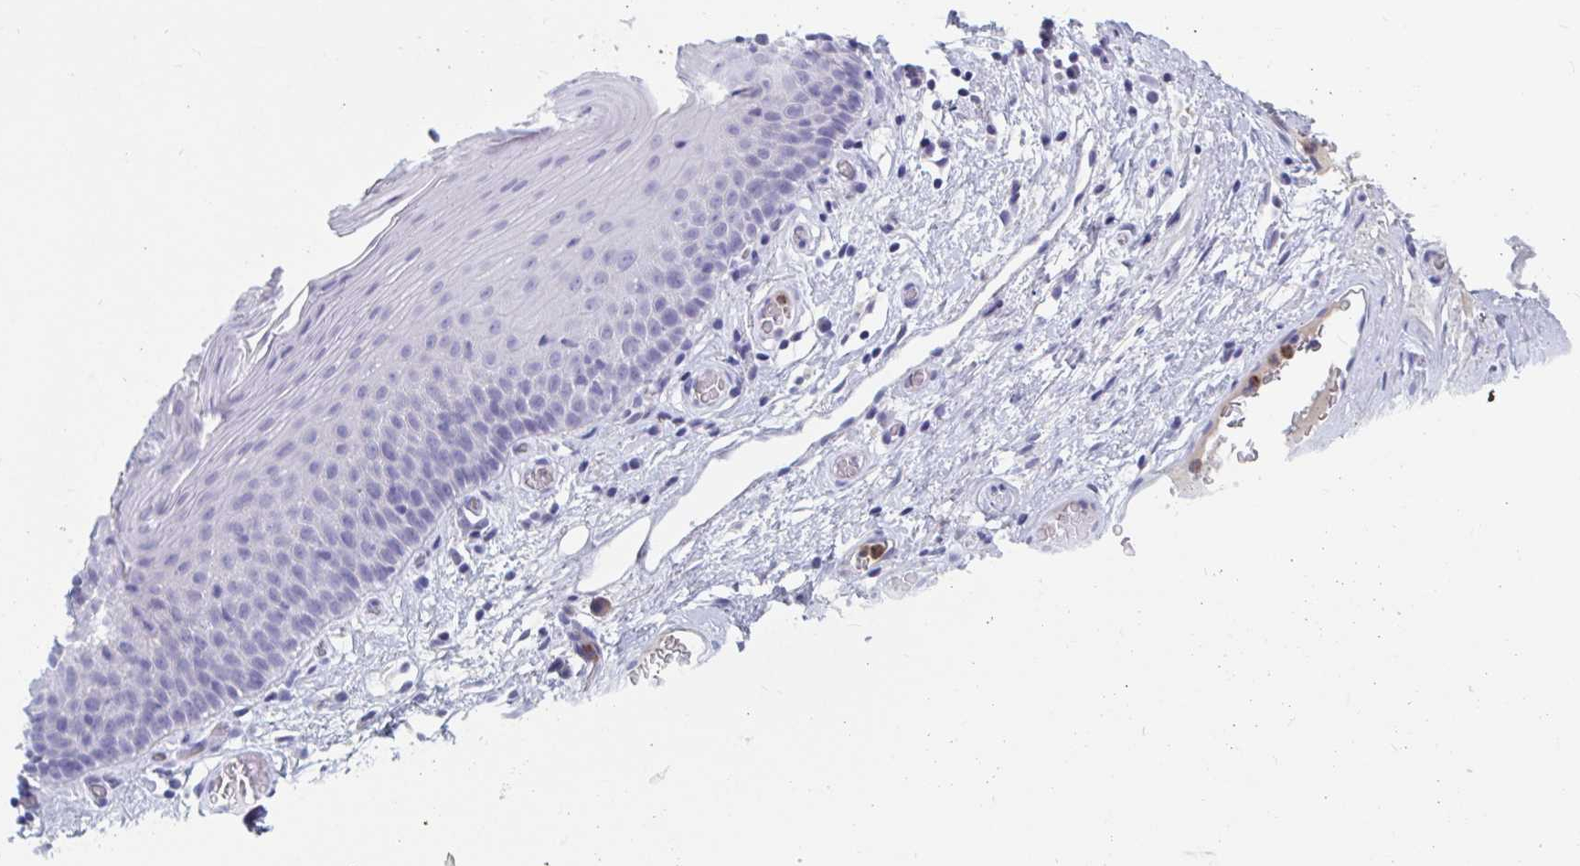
{"staining": {"intensity": "negative", "quantity": "none", "location": "none"}, "tissue": "soft tissue", "cell_type": "Fibroblasts", "image_type": "normal", "snomed": [{"axis": "morphology", "description": "Normal tissue, NOS"}, {"axis": "topography", "description": "Lymph node"}, {"axis": "topography", "description": "Cartilage tissue"}, {"axis": "topography", "description": "Nasopharynx"}], "caption": "Immunohistochemistry (IHC) histopathology image of unremarkable soft tissue: human soft tissue stained with DAB demonstrates no significant protein expression in fibroblasts. The staining is performed using DAB brown chromogen with nuclei counter-stained in using hematoxylin.", "gene": "ZNHIT2", "patient": {"sex": "male", "age": 63}}